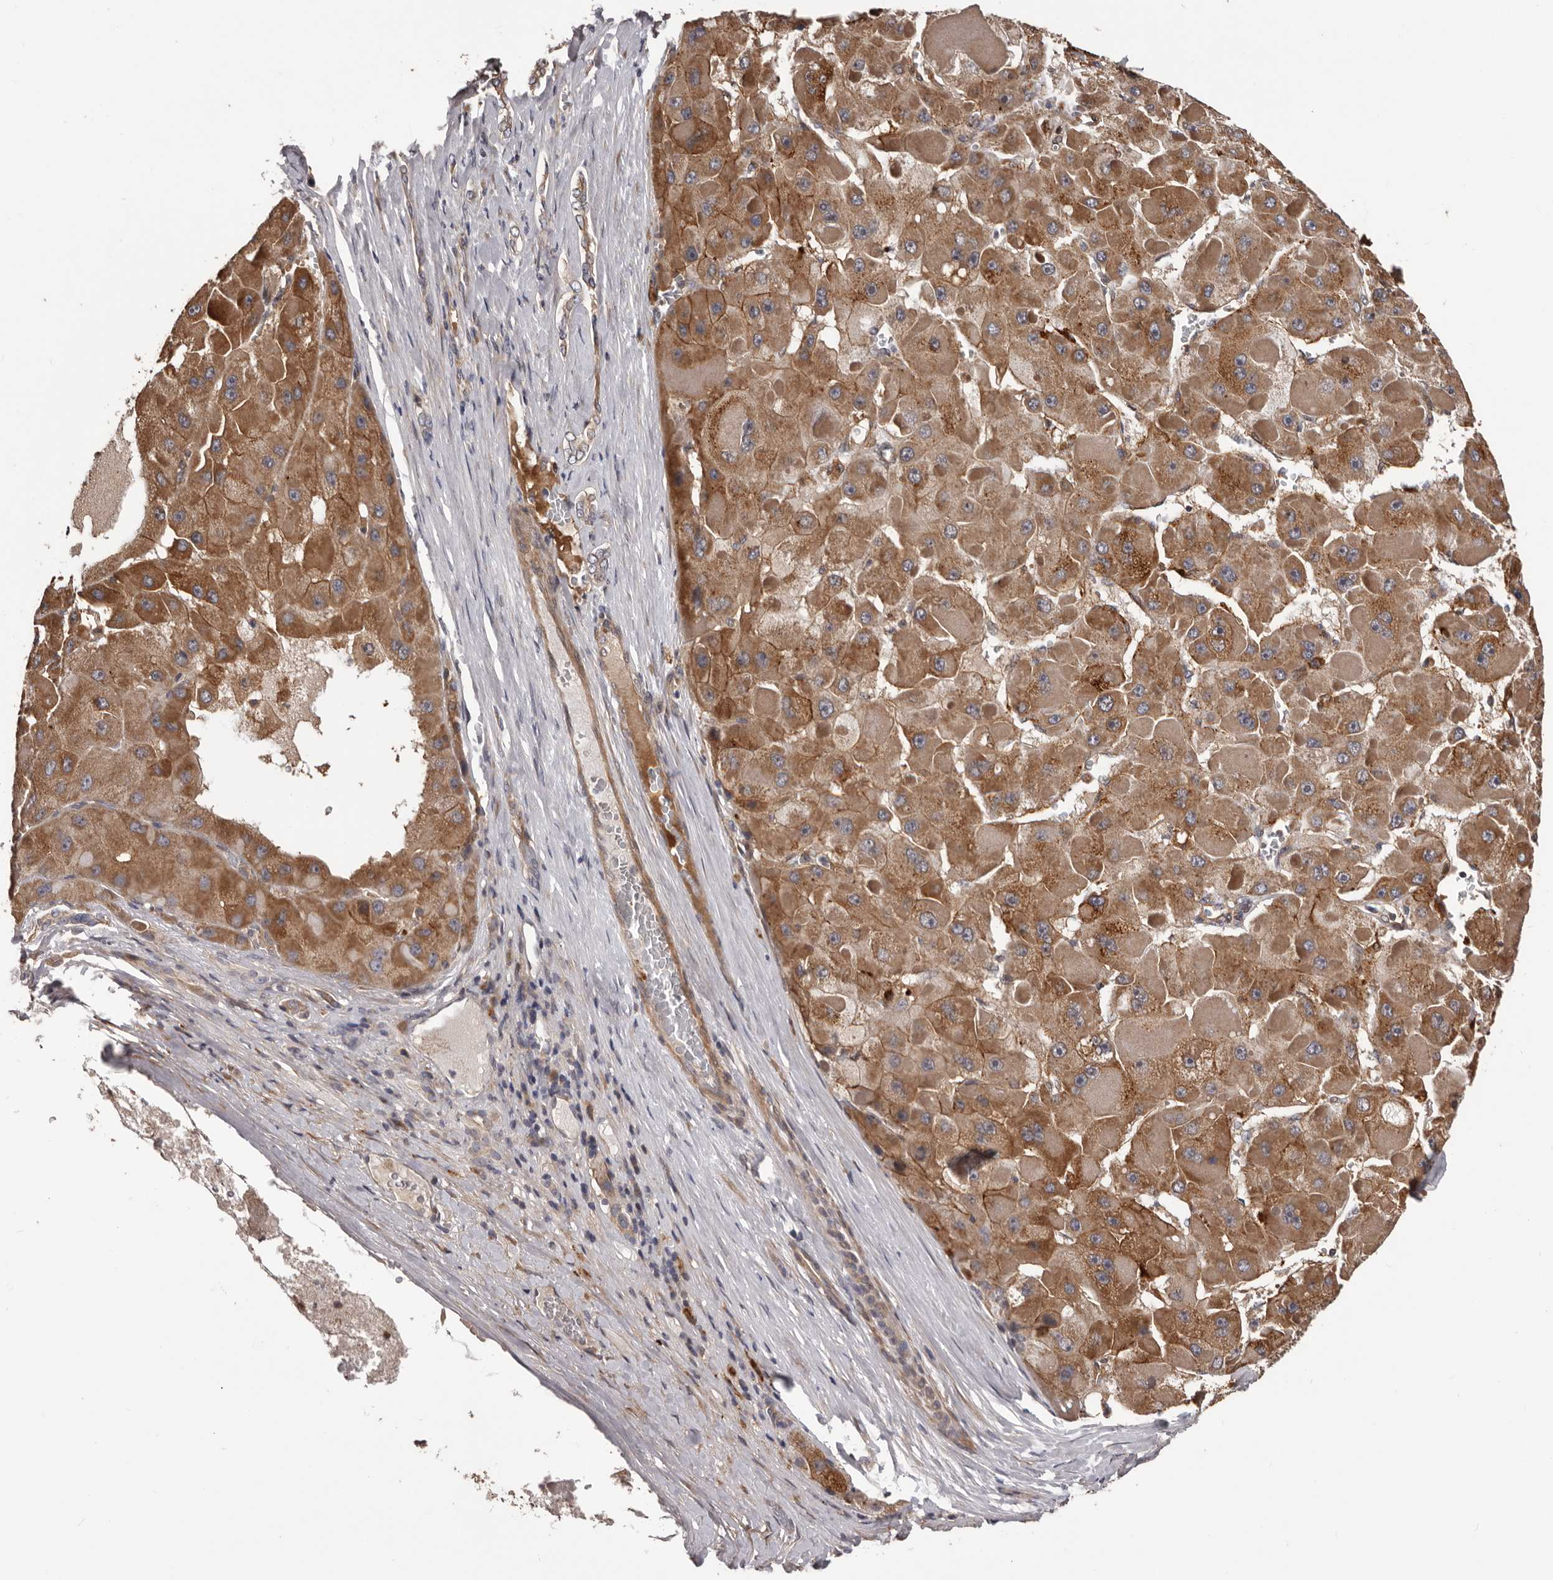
{"staining": {"intensity": "moderate", "quantity": ">75%", "location": "cytoplasmic/membranous"}, "tissue": "liver cancer", "cell_type": "Tumor cells", "image_type": "cancer", "snomed": [{"axis": "morphology", "description": "Carcinoma, Hepatocellular, NOS"}, {"axis": "topography", "description": "Liver"}], "caption": "IHC image of human liver cancer stained for a protein (brown), which exhibits medium levels of moderate cytoplasmic/membranous staining in approximately >75% of tumor cells.", "gene": "ADAMTS2", "patient": {"sex": "female", "age": 73}}